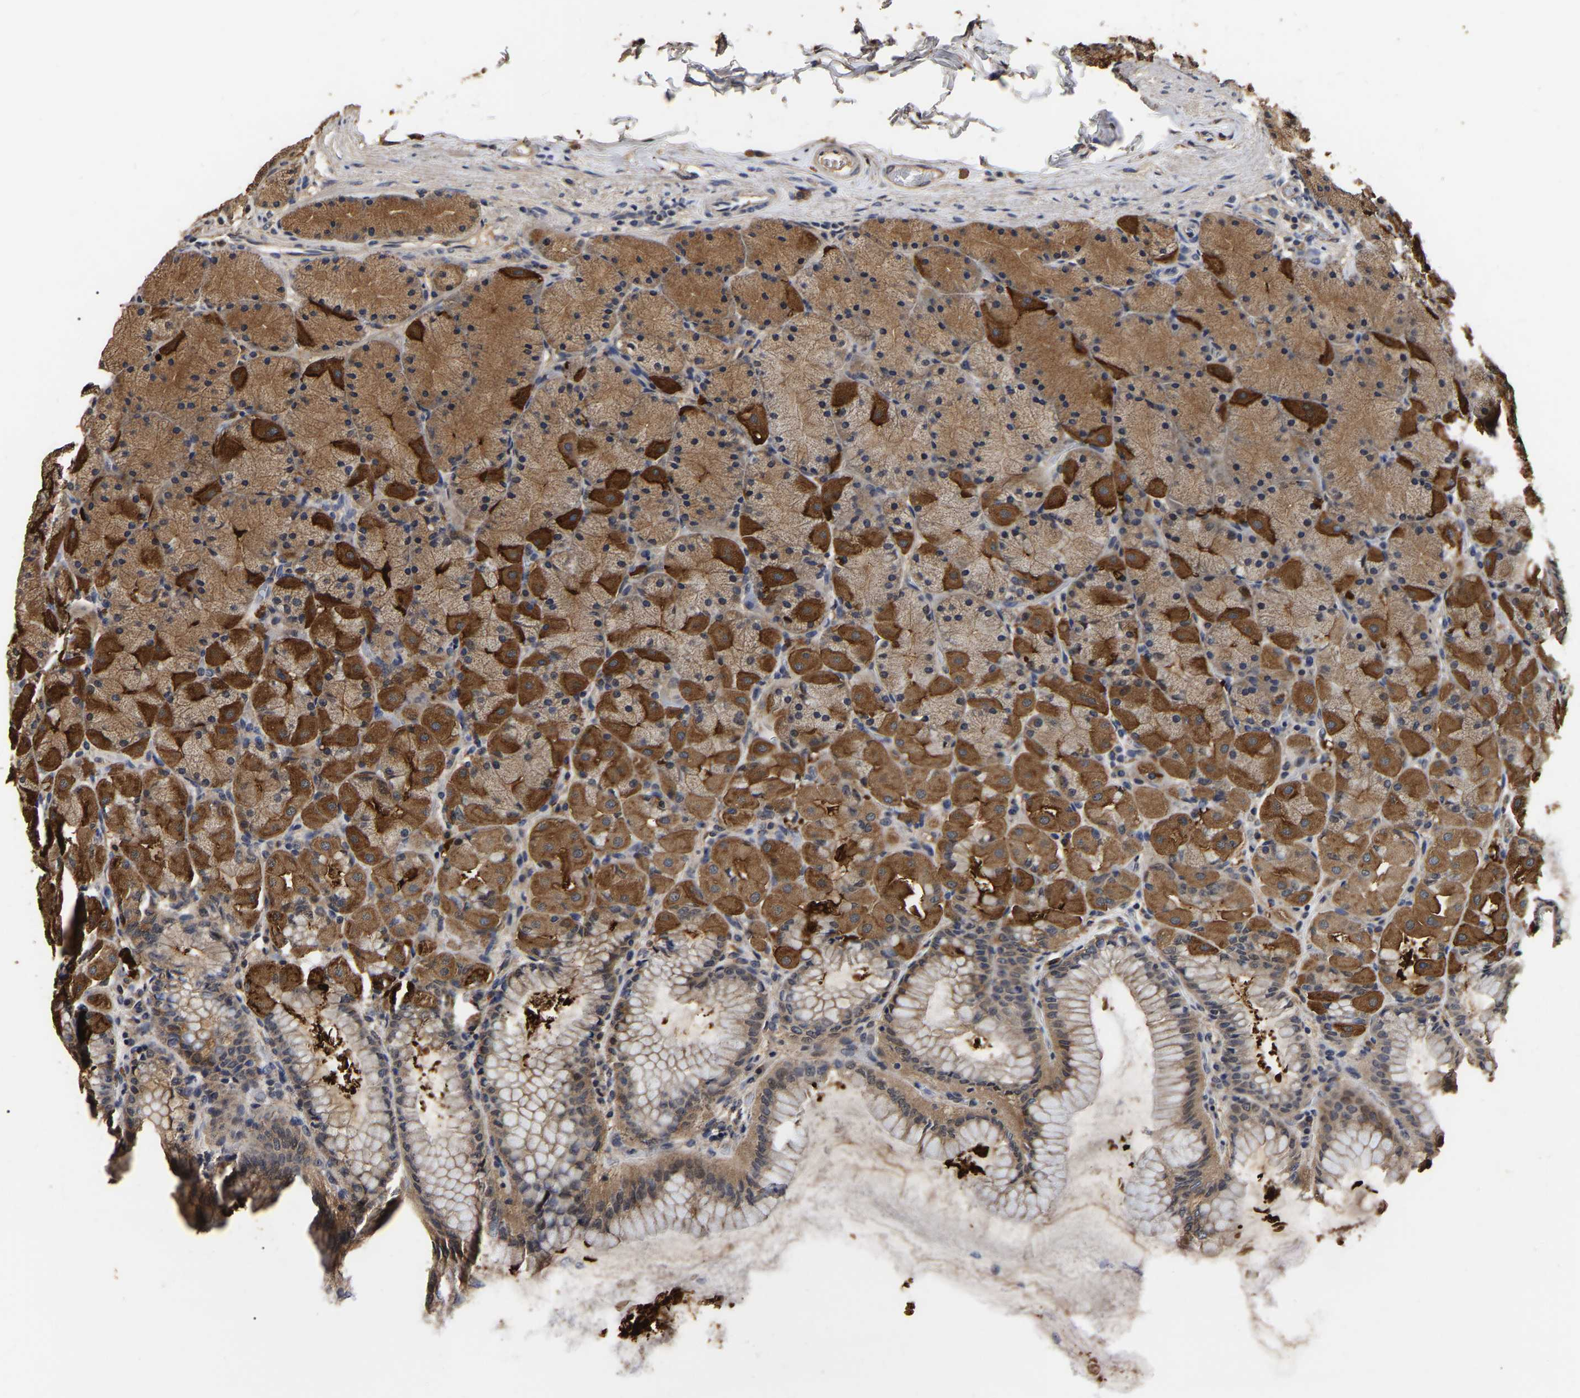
{"staining": {"intensity": "strong", "quantity": ">75%", "location": "cytoplasmic/membranous"}, "tissue": "stomach", "cell_type": "Glandular cells", "image_type": "normal", "snomed": [{"axis": "morphology", "description": "Normal tissue, NOS"}, {"axis": "topography", "description": "Stomach, upper"}], "caption": "Protein expression by IHC shows strong cytoplasmic/membranous expression in about >75% of glandular cells in normal stomach.", "gene": "STK32C", "patient": {"sex": "female", "age": 56}}